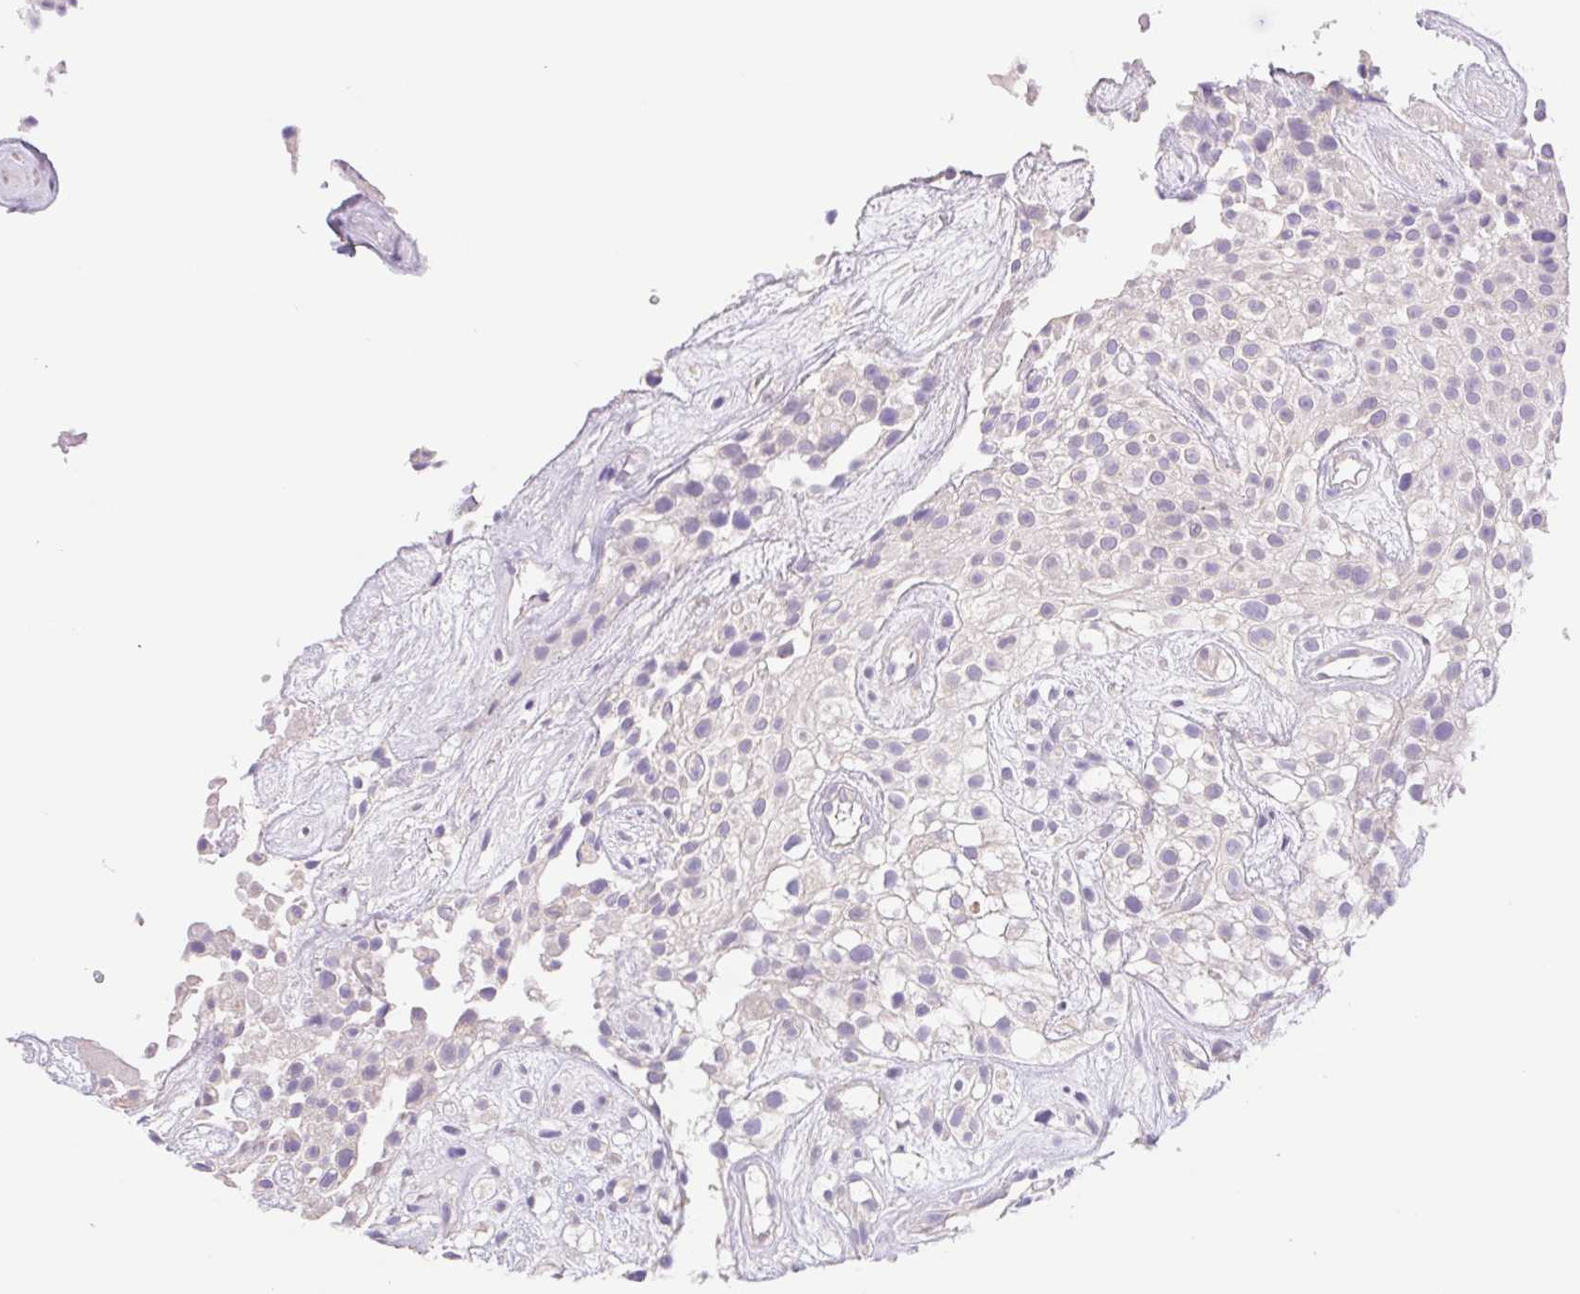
{"staining": {"intensity": "negative", "quantity": "none", "location": "none"}, "tissue": "urothelial cancer", "cell_type": "Tumor cells", "image_type": "cancer", "snomed": [{"axis": "morphology", "description": "Urothelial carcinoma, High grade"}, {"axis": "topography", "description": "Urinary bladder"}], "caption": "IHC photomicrograph of neoplastic tissue: human high-grade urothelial carcinoma stained with DAB (3,3'-diaminobenzidine) shows no significant protein positivity in tumor cells.", "gene": "FKBP6", "patient": {"sex": "male", "age": 56}}